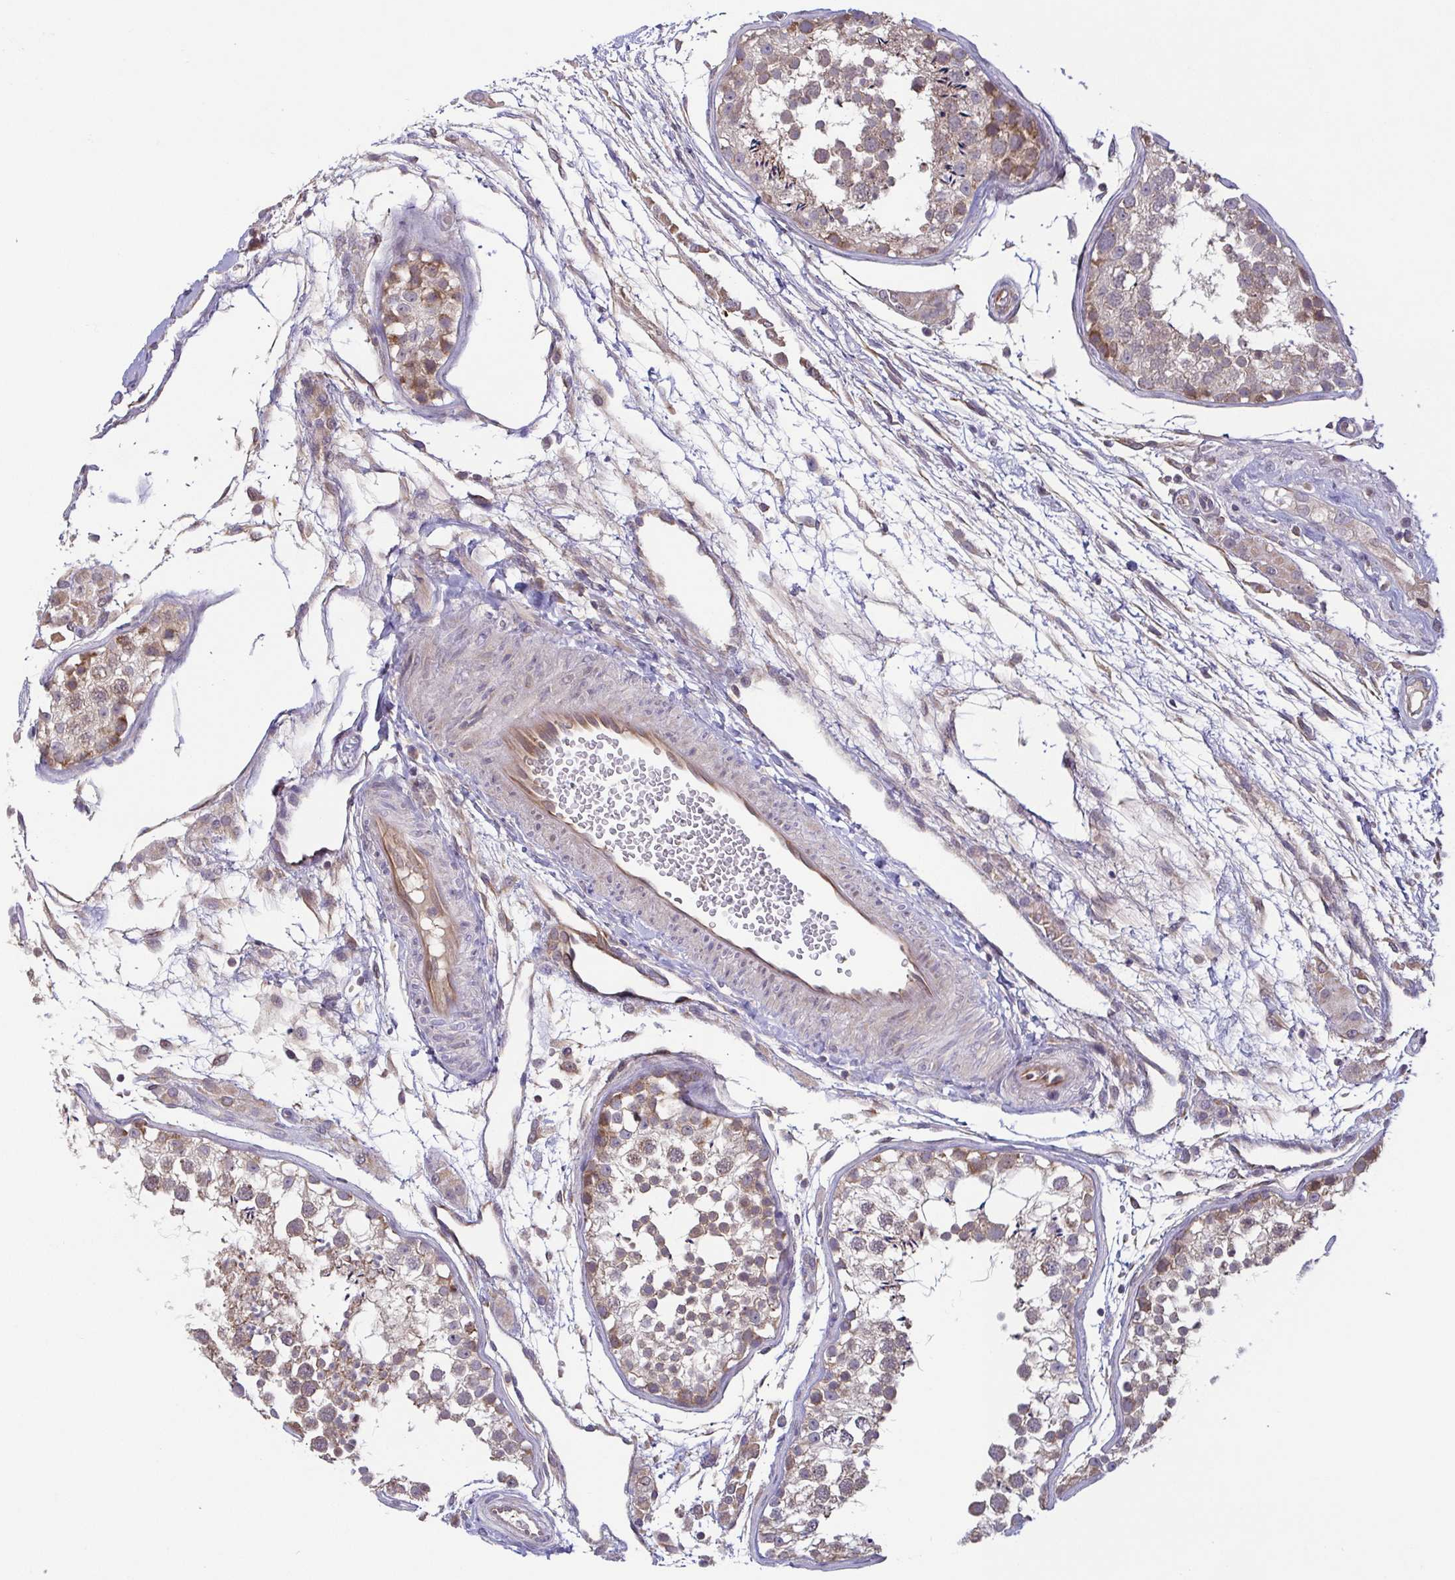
{"staining": {"intensity": "weak", "quantity": ">75%", "location": "cytoplasmic/membranous"}, "tissue": "testis", "cell_type": "Cells in seminiferous ducts", "image_type": "normal", "snomed": [{"axis": "morphology", "description": "Normal tissue, NOS"}, {"axis": "morphology", "description": "Seminoma, NOS"}, {"axis": "topography", "description": "Testis"}], "caption": "Immunohistochemistry (IHC) staining of unremarkable testis, which displays low levels of weak cytoplasmic/membranous expression in about >75% of cells in seminiferous ducts indicating weak cytoplasmic/membranous protein expression. The staining was performed using DAB (3,3'-diaminobenzidine) (brown) for protein detection and nuclei were counterstained in hematoxylin (blue).", "gene": "OSBPL7", "patient": {"sex": "male", "age": 29}}